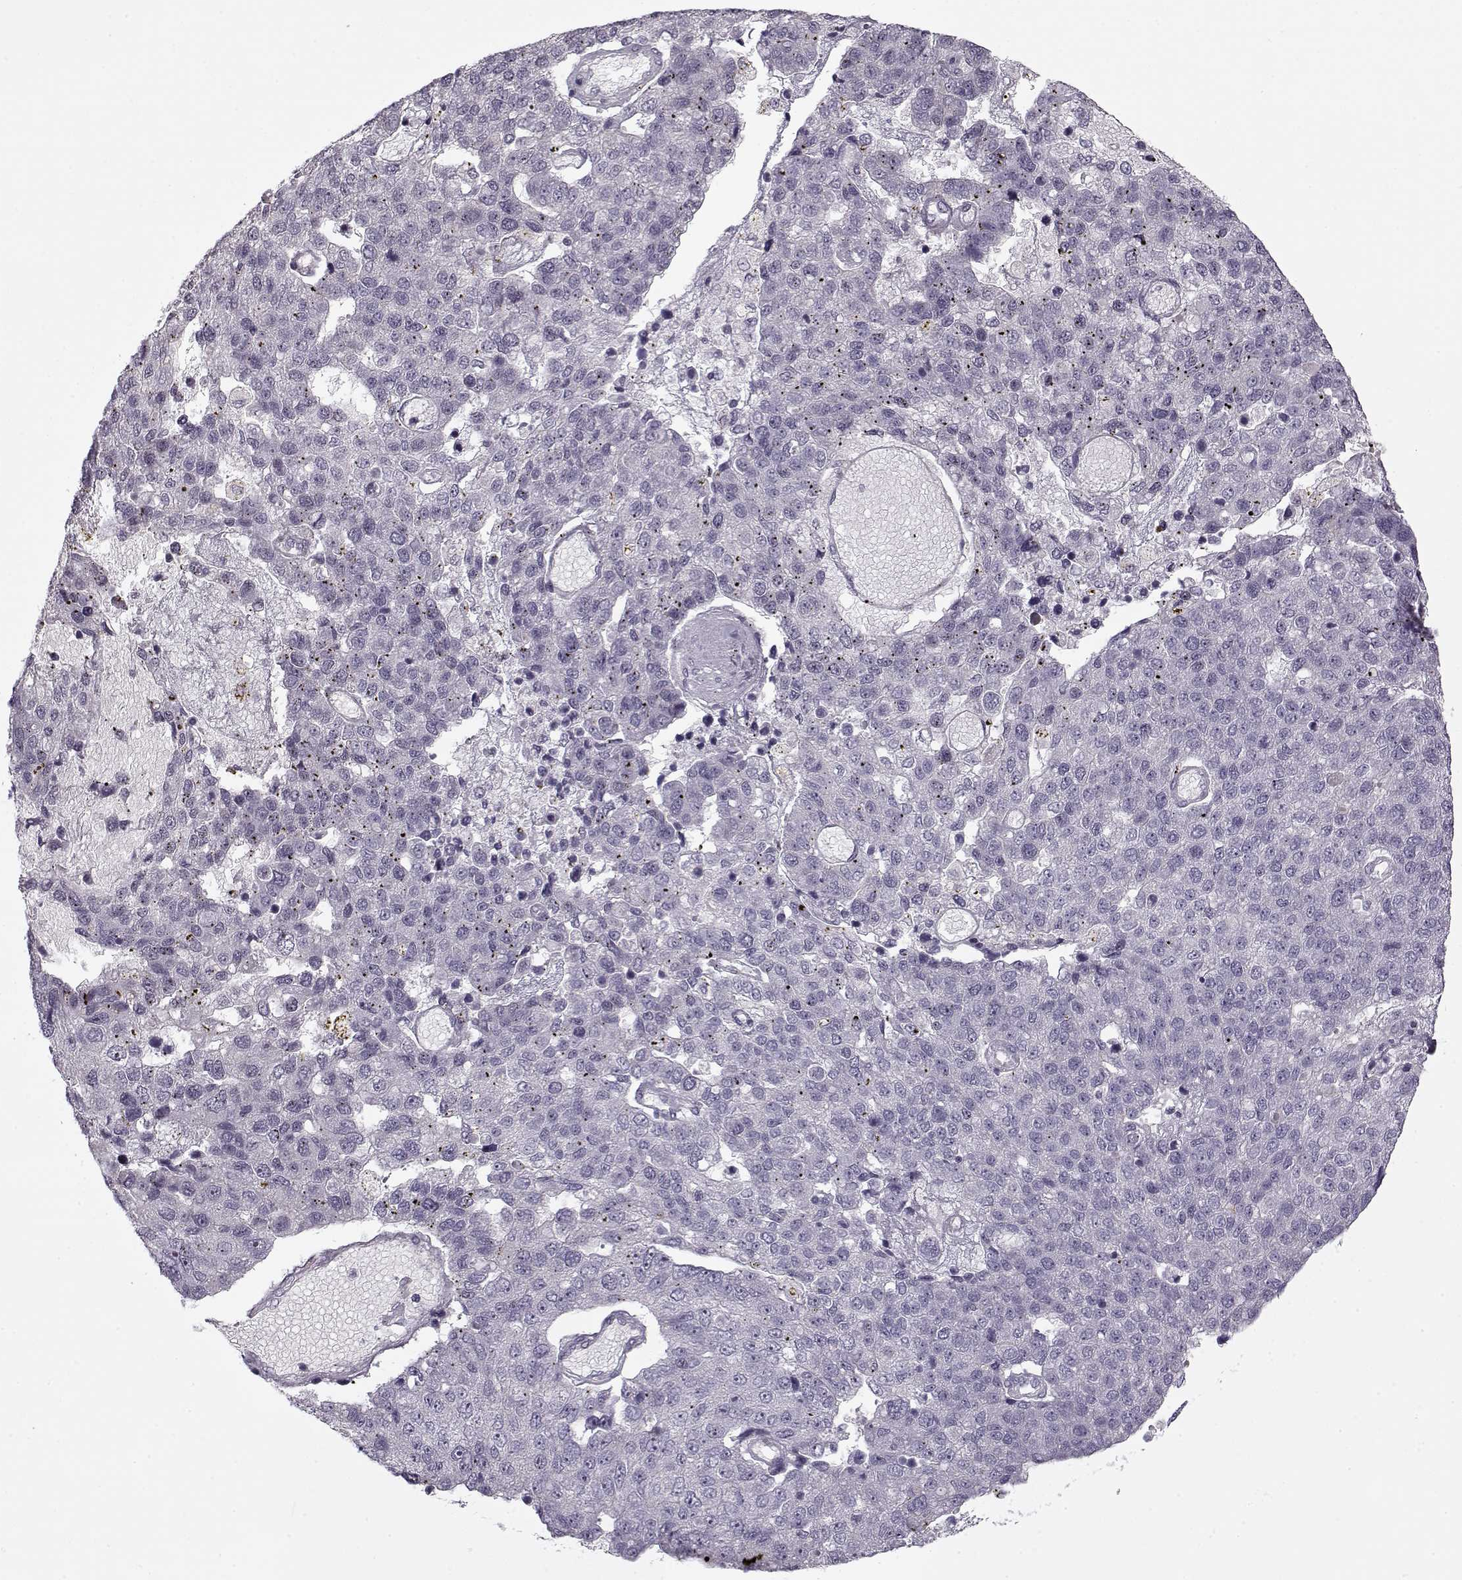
{"staining": {"intensity": "negative", "quantity": "none", "location": "none"}, "tissue": "pancreatic cancer", "cell_type": "Tumor cells", "image_type": "cancer", "snomed": [{"axis": "morphology", "description": "Adenocarcinoma, NOS"}, {"axis": "topography", "description": "Pancreas"}], "caption": "IHC micrograph of neoplastic tissue: human adenocarcinoma (pancreatic) stained with DAB (3,3'-diaminobenzidine) demonstrates no significant protein staining in tumor cells.", "gene": "PNMT", "patient": {"sex": "female", "age": 61}}